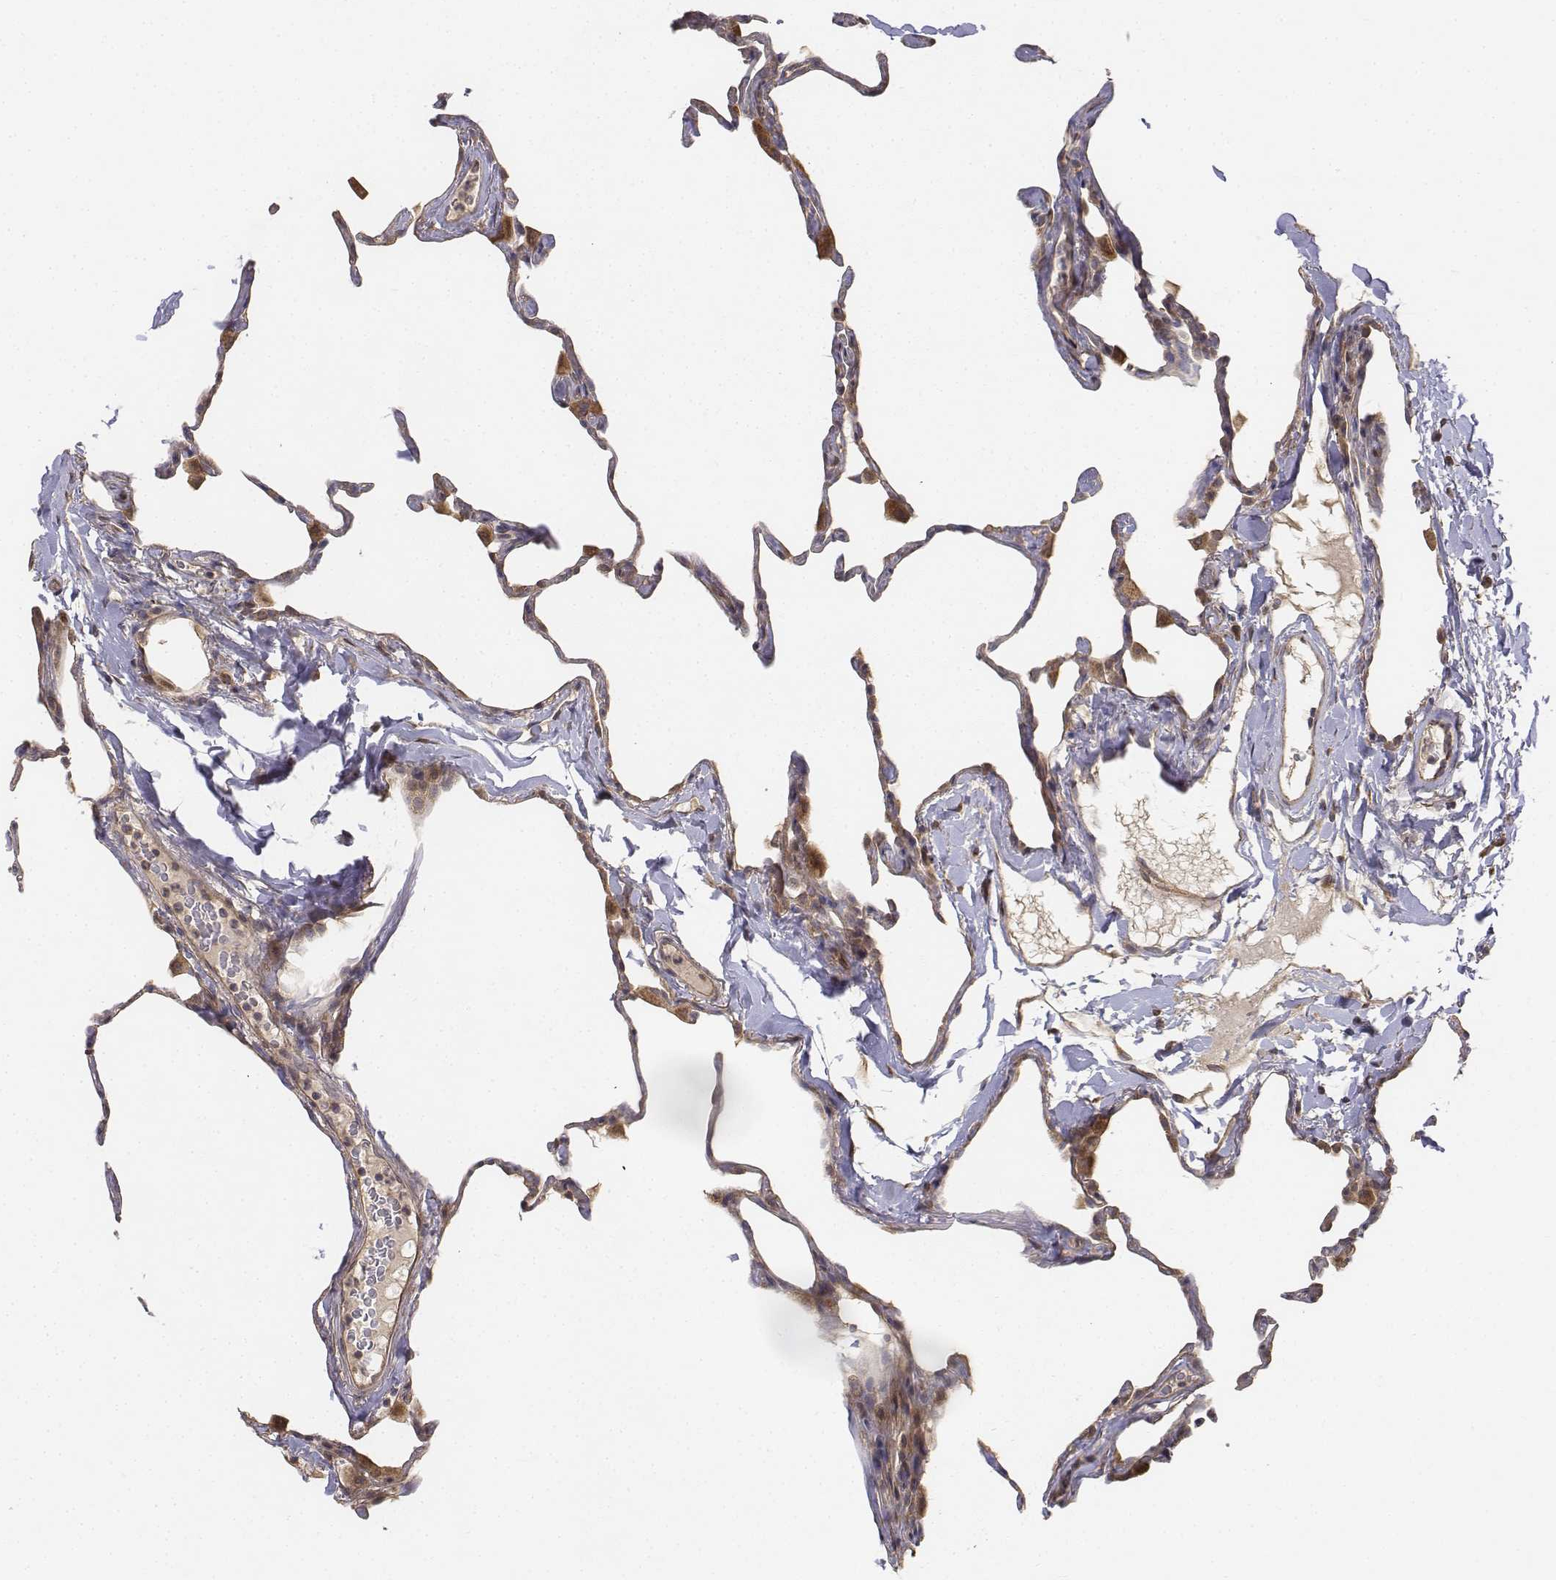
{"staining": {"intensity": "moderate", "quantity": "<25%", "location": "cytoplasmic/membranous"}, "tissue": "lung", "cell_type": "Alveolar cells", "image_type": "normal", "snomed": [{"axis": "morphology", "description": "Normal tissue, NOS"}, {"axis": "topography", "description": "Lung"}], "caption": "DAB immunohistochemical staining of benign human lung demonstrates moderate cytoplasmic/membranous protein staining in approximately <25% of alveolar cells.", "gene": "FBXO21", "patient": {"sex": "male", "age": 65}}